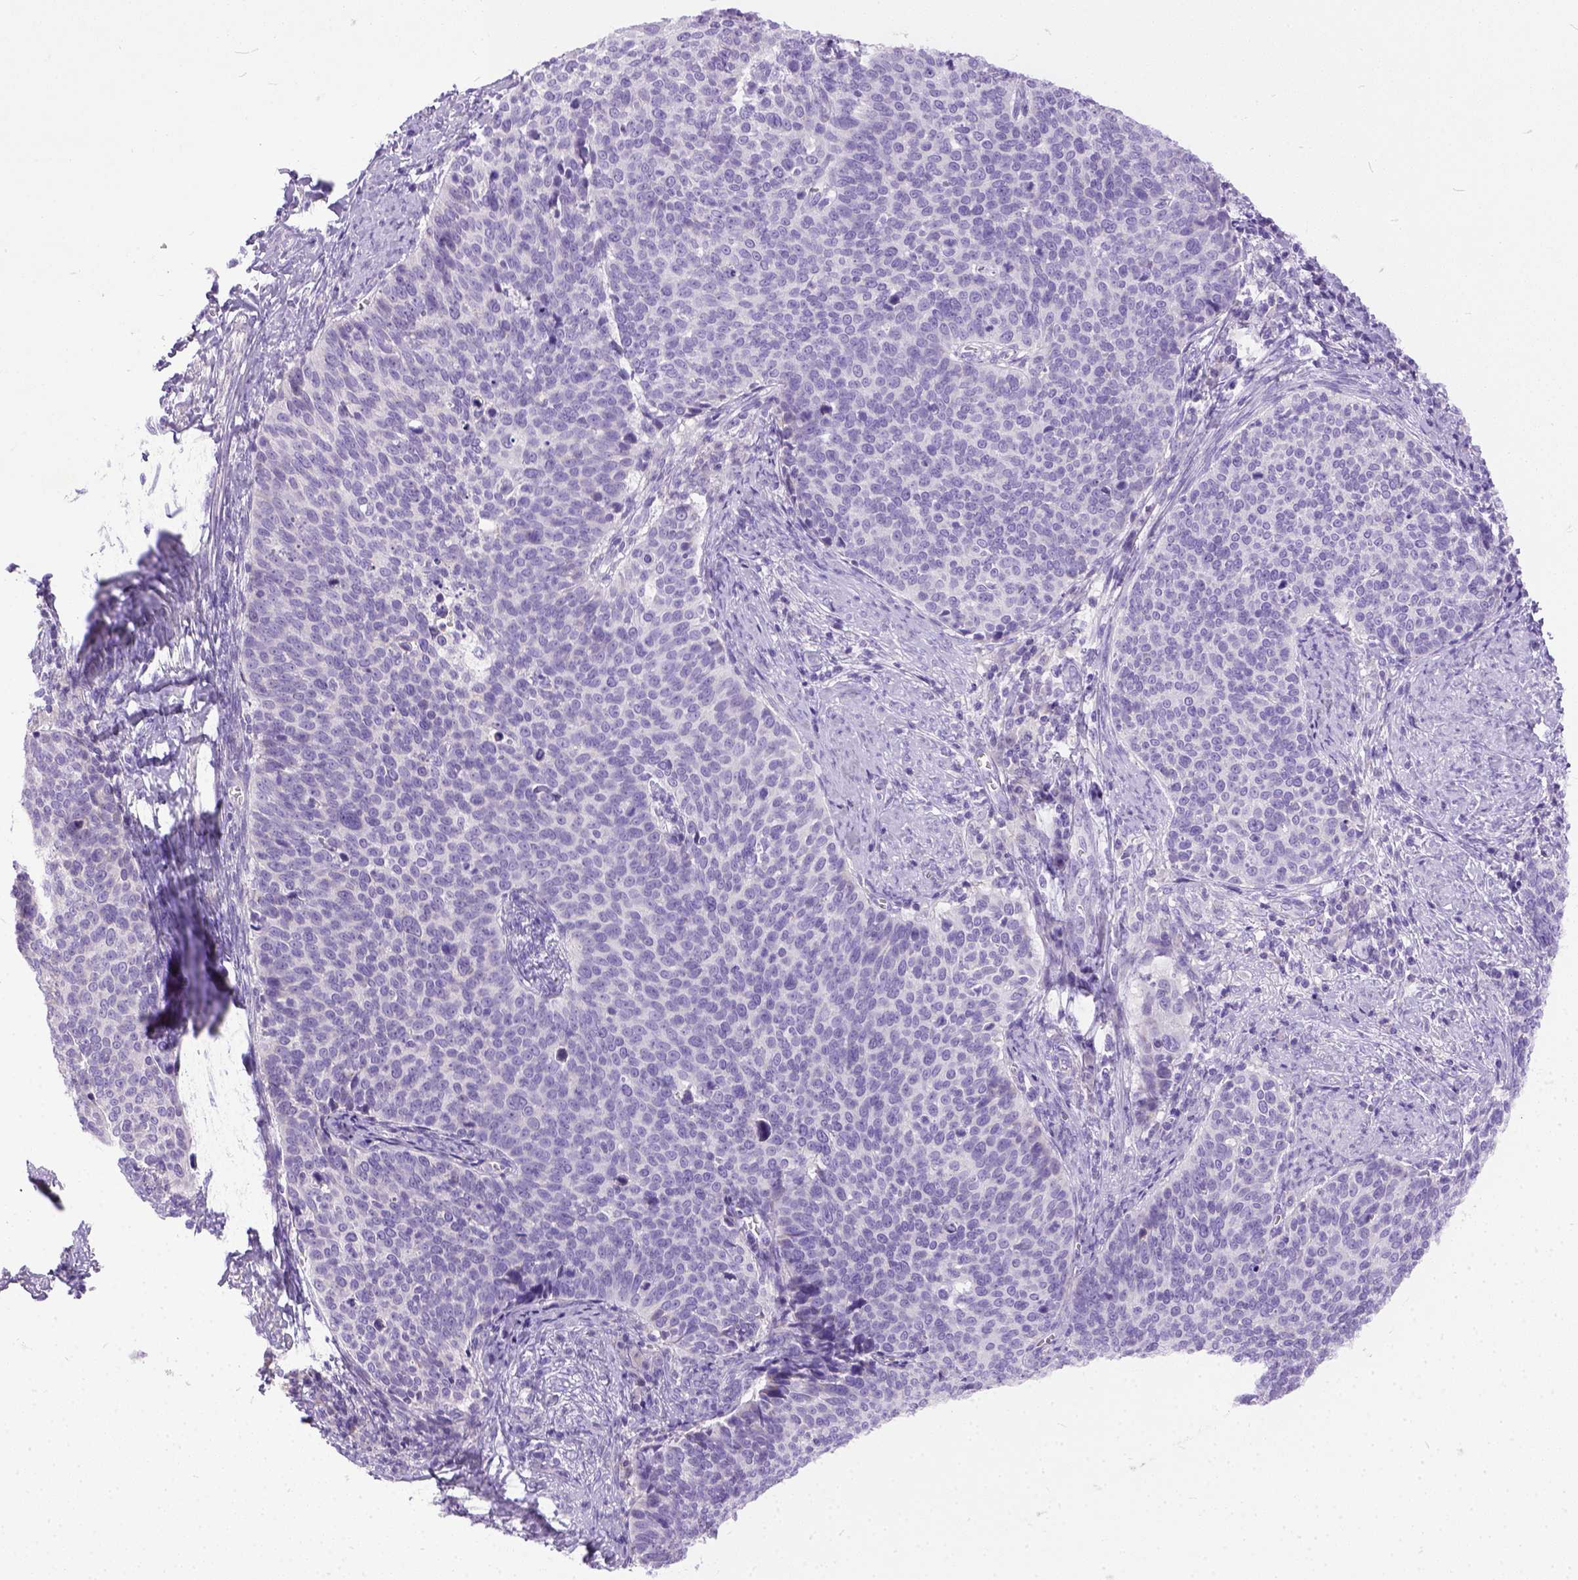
{"staining": {"intensity": "negative", "quantity": "none", "location": "none"}, "tissue": "cervical cancer", "cell_type": "Tumor cells", "image_type": "cancer", "snomed": [{"axis": "morphology", "description": "Normal tissue, NOS"}, {"axis": "morphology", "description": "Squamous cell carcinoma, NOS"}, {"axis": "topography", "description": "Cervix"}], "caption": "Immunohistochemistry (IHC) of human cervical cancer exhibits no staining in tumor cells. (DAB (3,3'-diaminobenzidine) IHC visualized using brightfield microscopy, high magnification).", "gene": "PLK5", "patient": {"sex": "female", "age": 39}}